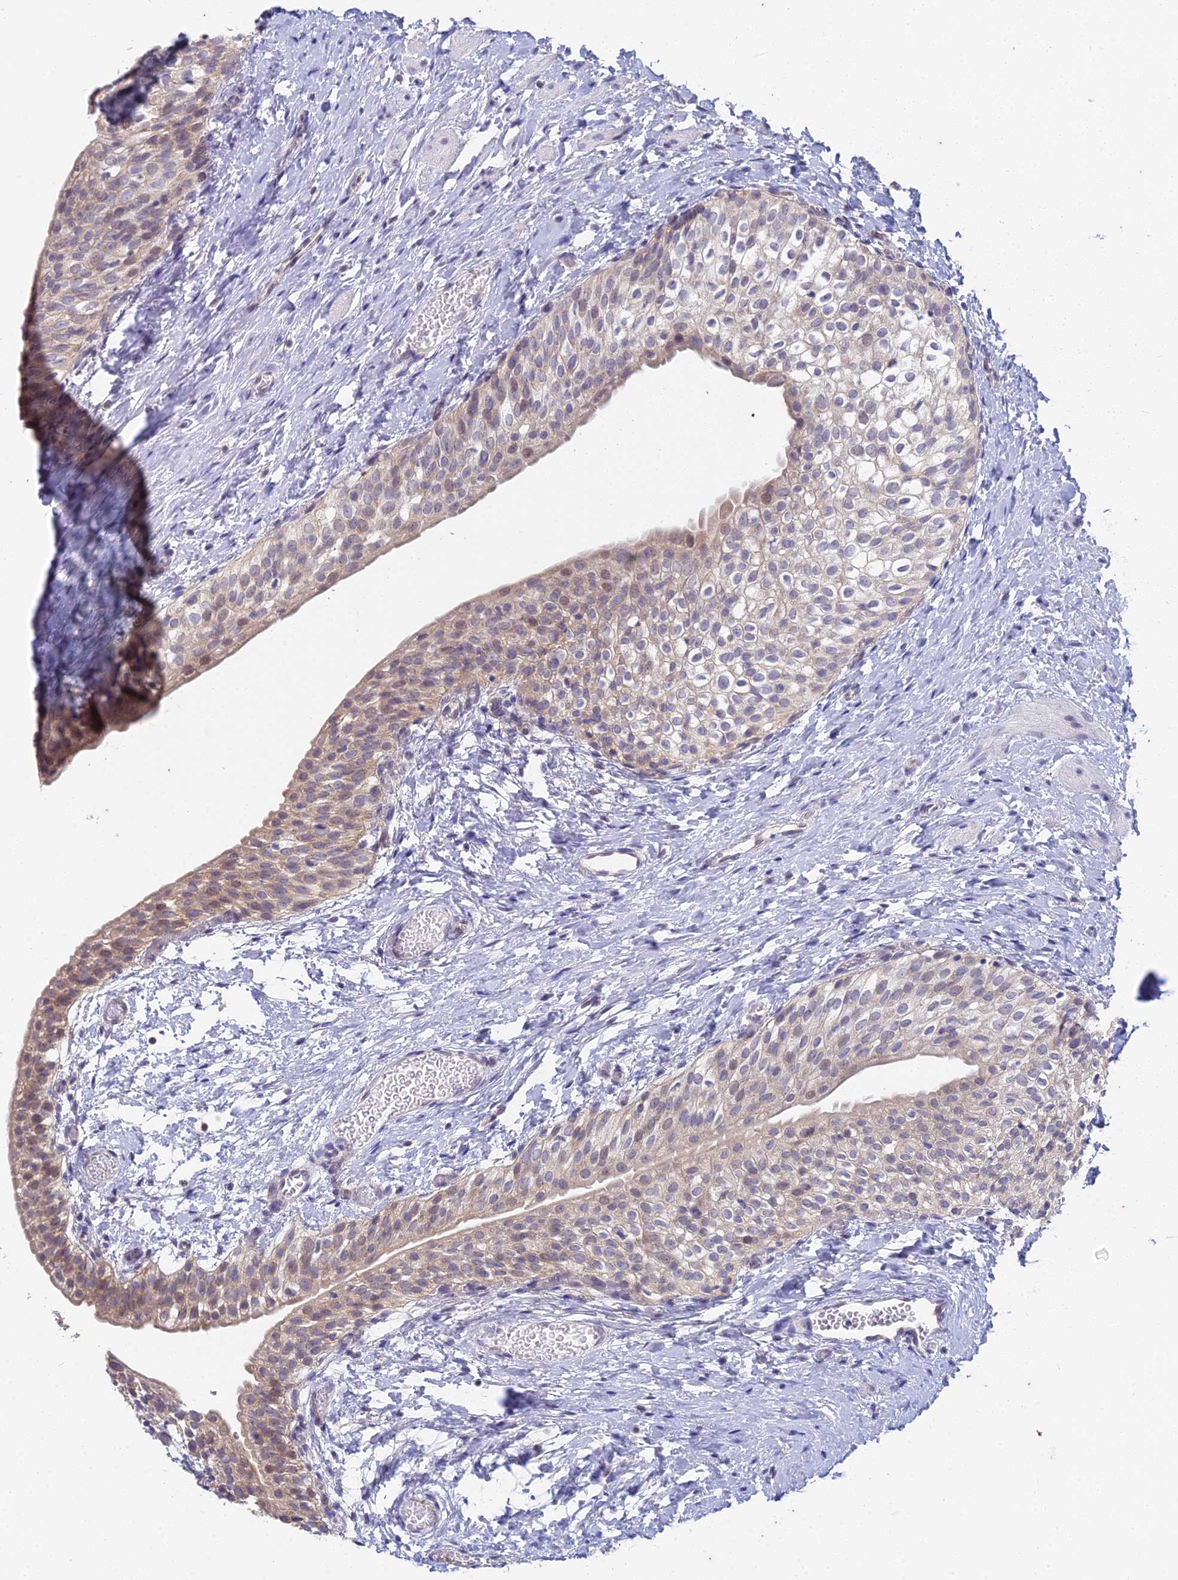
{"staining": {"intensity": "weak", "quantity": ">75%", "location": "cytoplasmic/membranous,nuclear"}, "tissue": "urinary bladder", "cell_type": "Urothelial cells", "image_type": "normal", "snomed": [{"axis": "morphology", "description": "Normal tissue, NOS"}, {"axis": "topography", "description": "Urinary bladder"}], "caption": "Immunohistochemistry staining of normal urinary bladder, which exhibits low levels of weak cytoplasmic/membranous,nuclear staining in approximately >75% of urothelial cells indicating weak cytoplasmic/membranous,nuclear protein staining. The staining was performed using DAB (3,3'-diaminobenzidine) (brown) for protein detection and nuclei were counterstained in hematoxylin (blue).", "gene": "EEF2KMT", "patient": {"sex": "male", "age": 1}}